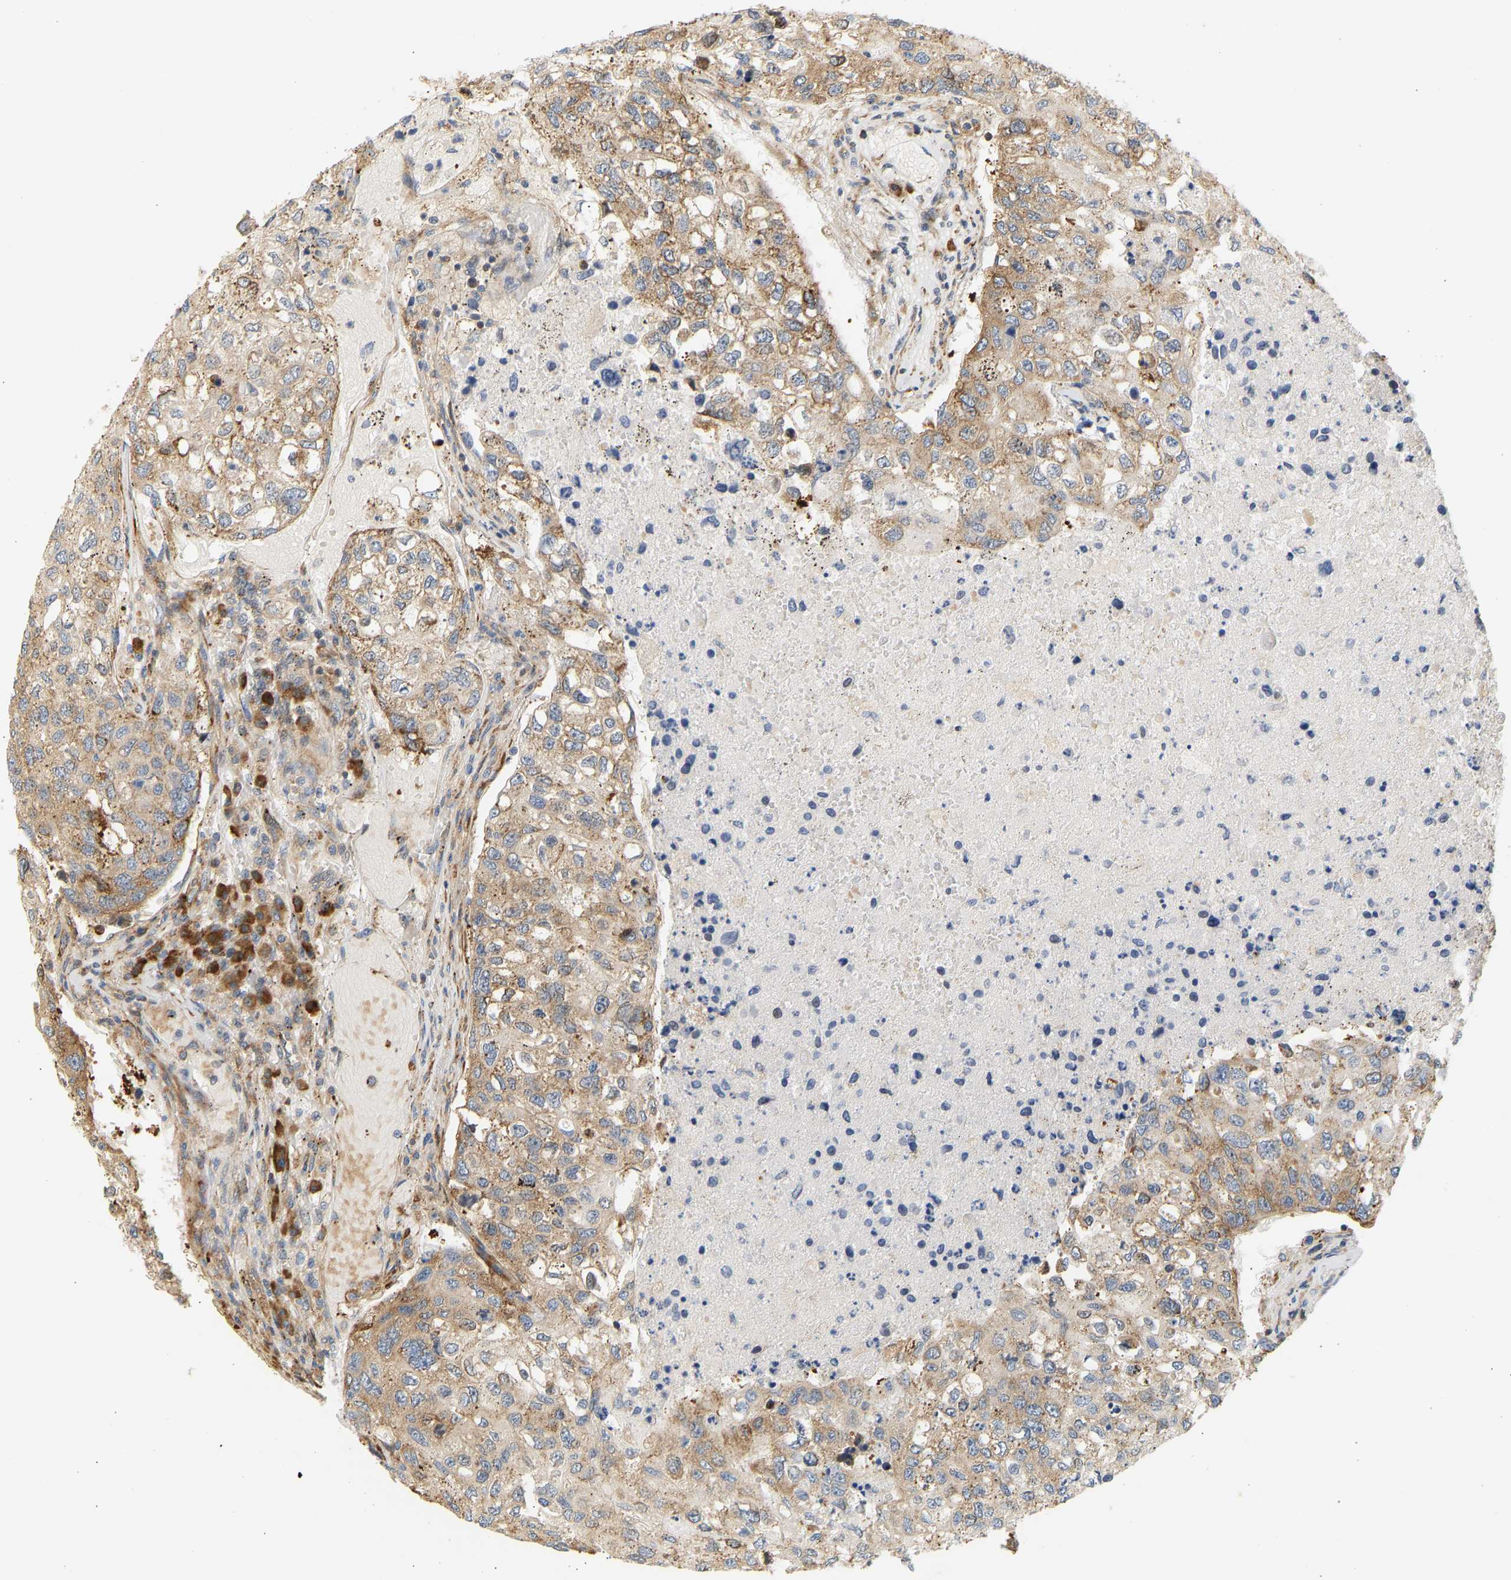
{"staining": {"intensity": "moderate", "quantity": ">75%", "location": "cytoplasmic/membranous"}, "tissue": "urothelial cancer", "cell_type": "Tumor cells", "image_type": "cancer", "snomed": [{"axis": "morphology", "description": "Urothelial carcinoma, High grade"}, {"axis": "topography", "description": "Lymph node"}, {"axis": "topography", "description": "Urinary bladder"}], "caption": "A histopathology image of urothelial cancer stained for a protein reveals moderate cytoplasmic/membranous brown staining in tumor cells. The staining is performed using DAB brown chromogen to label protein expression. The nuclei are counter-stained blue using hematoxylin.", "gene": "RPS14", "patient": {"sex": "male", "age": 51}}